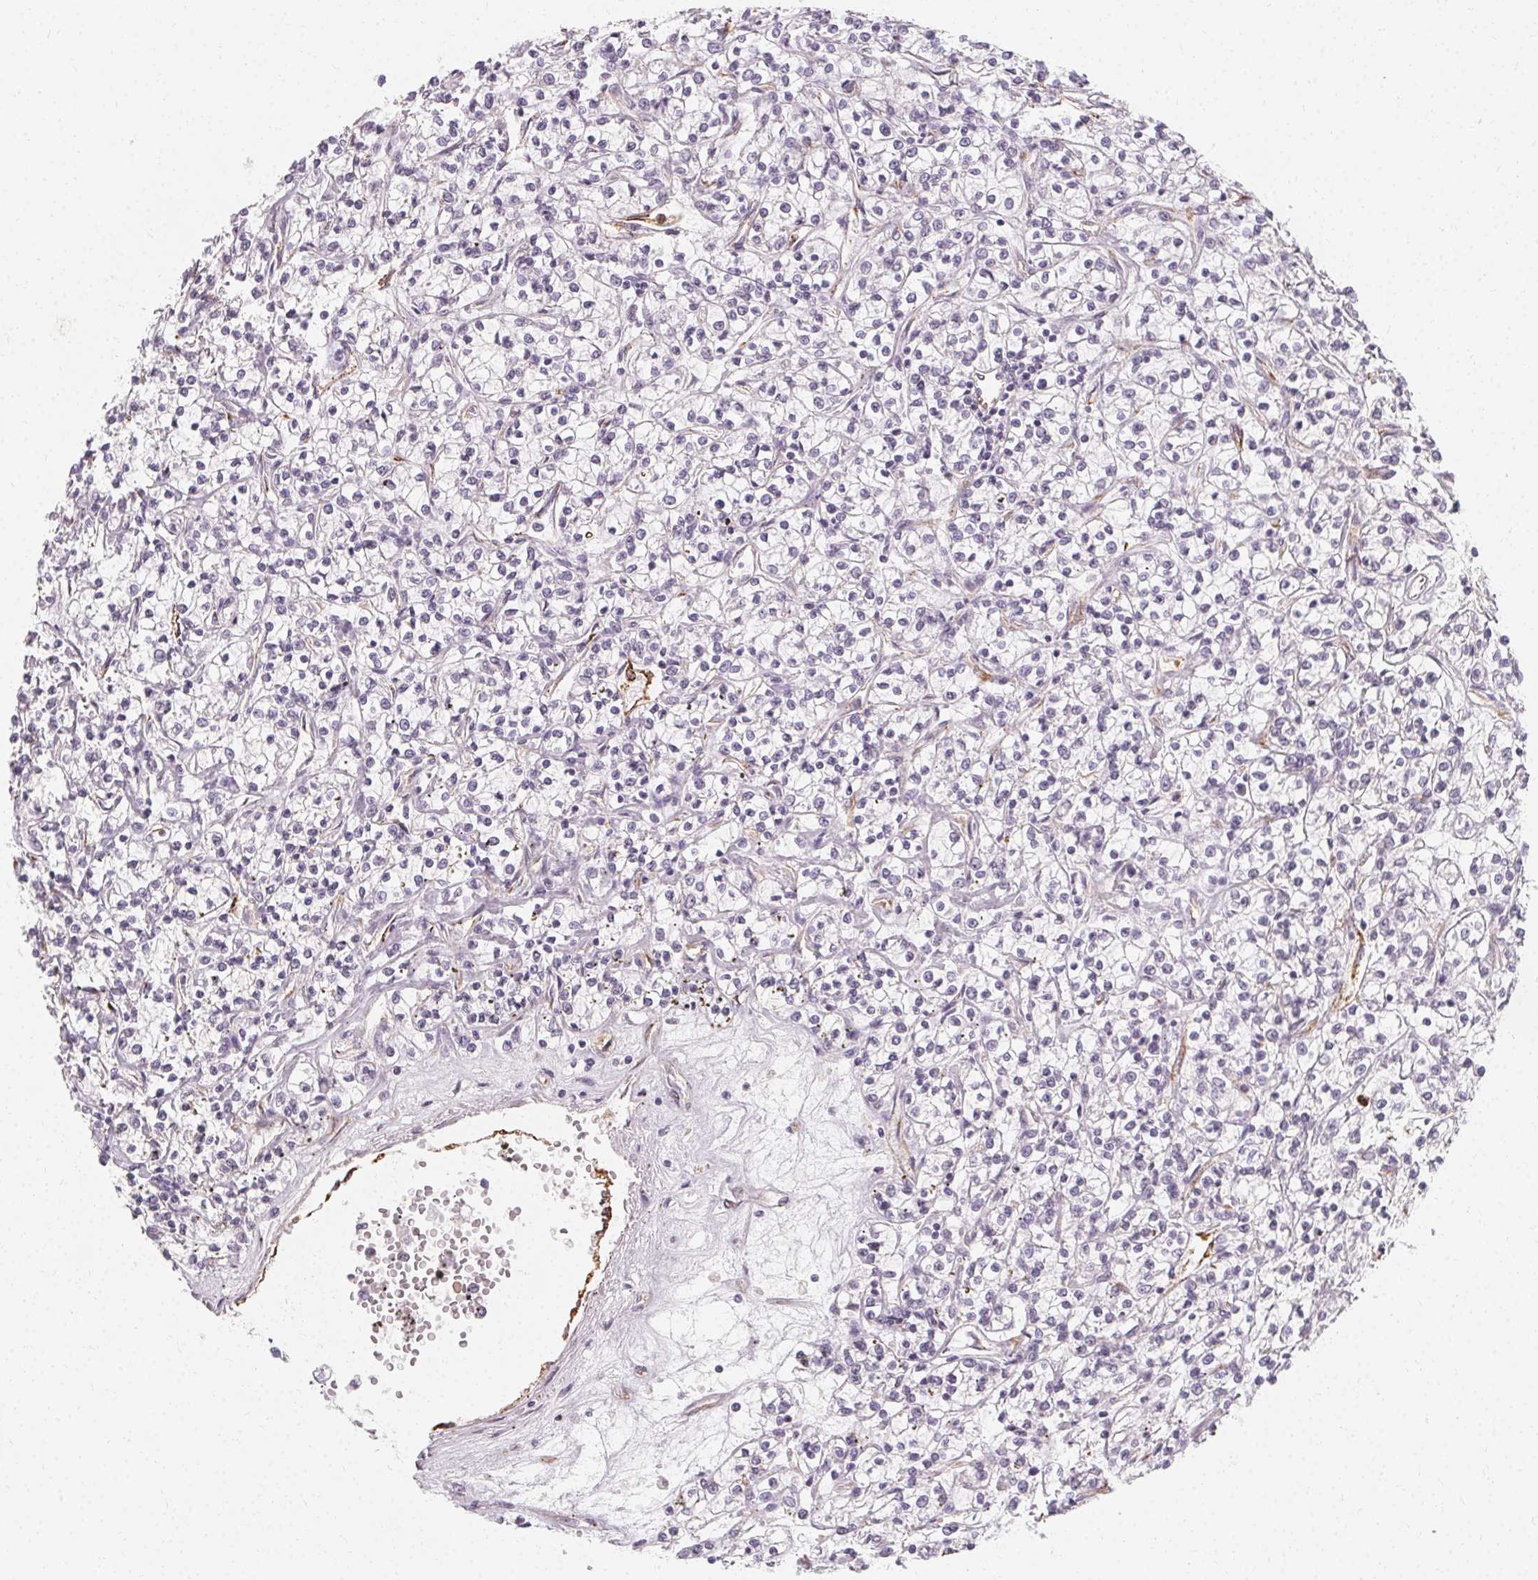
{"staining": {"intensity": "negative", "quantity": "none", "location": "none"}, "tissue": "renal cancer", "cell_type": "Tumor cells", "image_type": "cancer", "snomed": [{"axis": "morphology", "description": "Adenocarcinoma, NOS"}, {"axis": "topography", "description": "Kidney"}], "caption": "A micrograph of adenocarcinoma (renal) stained for a protein demonstrates no brown staining in tumor cells.", "gene": "CLCNKB", "patient": {"sex": "female", "age": 59}}